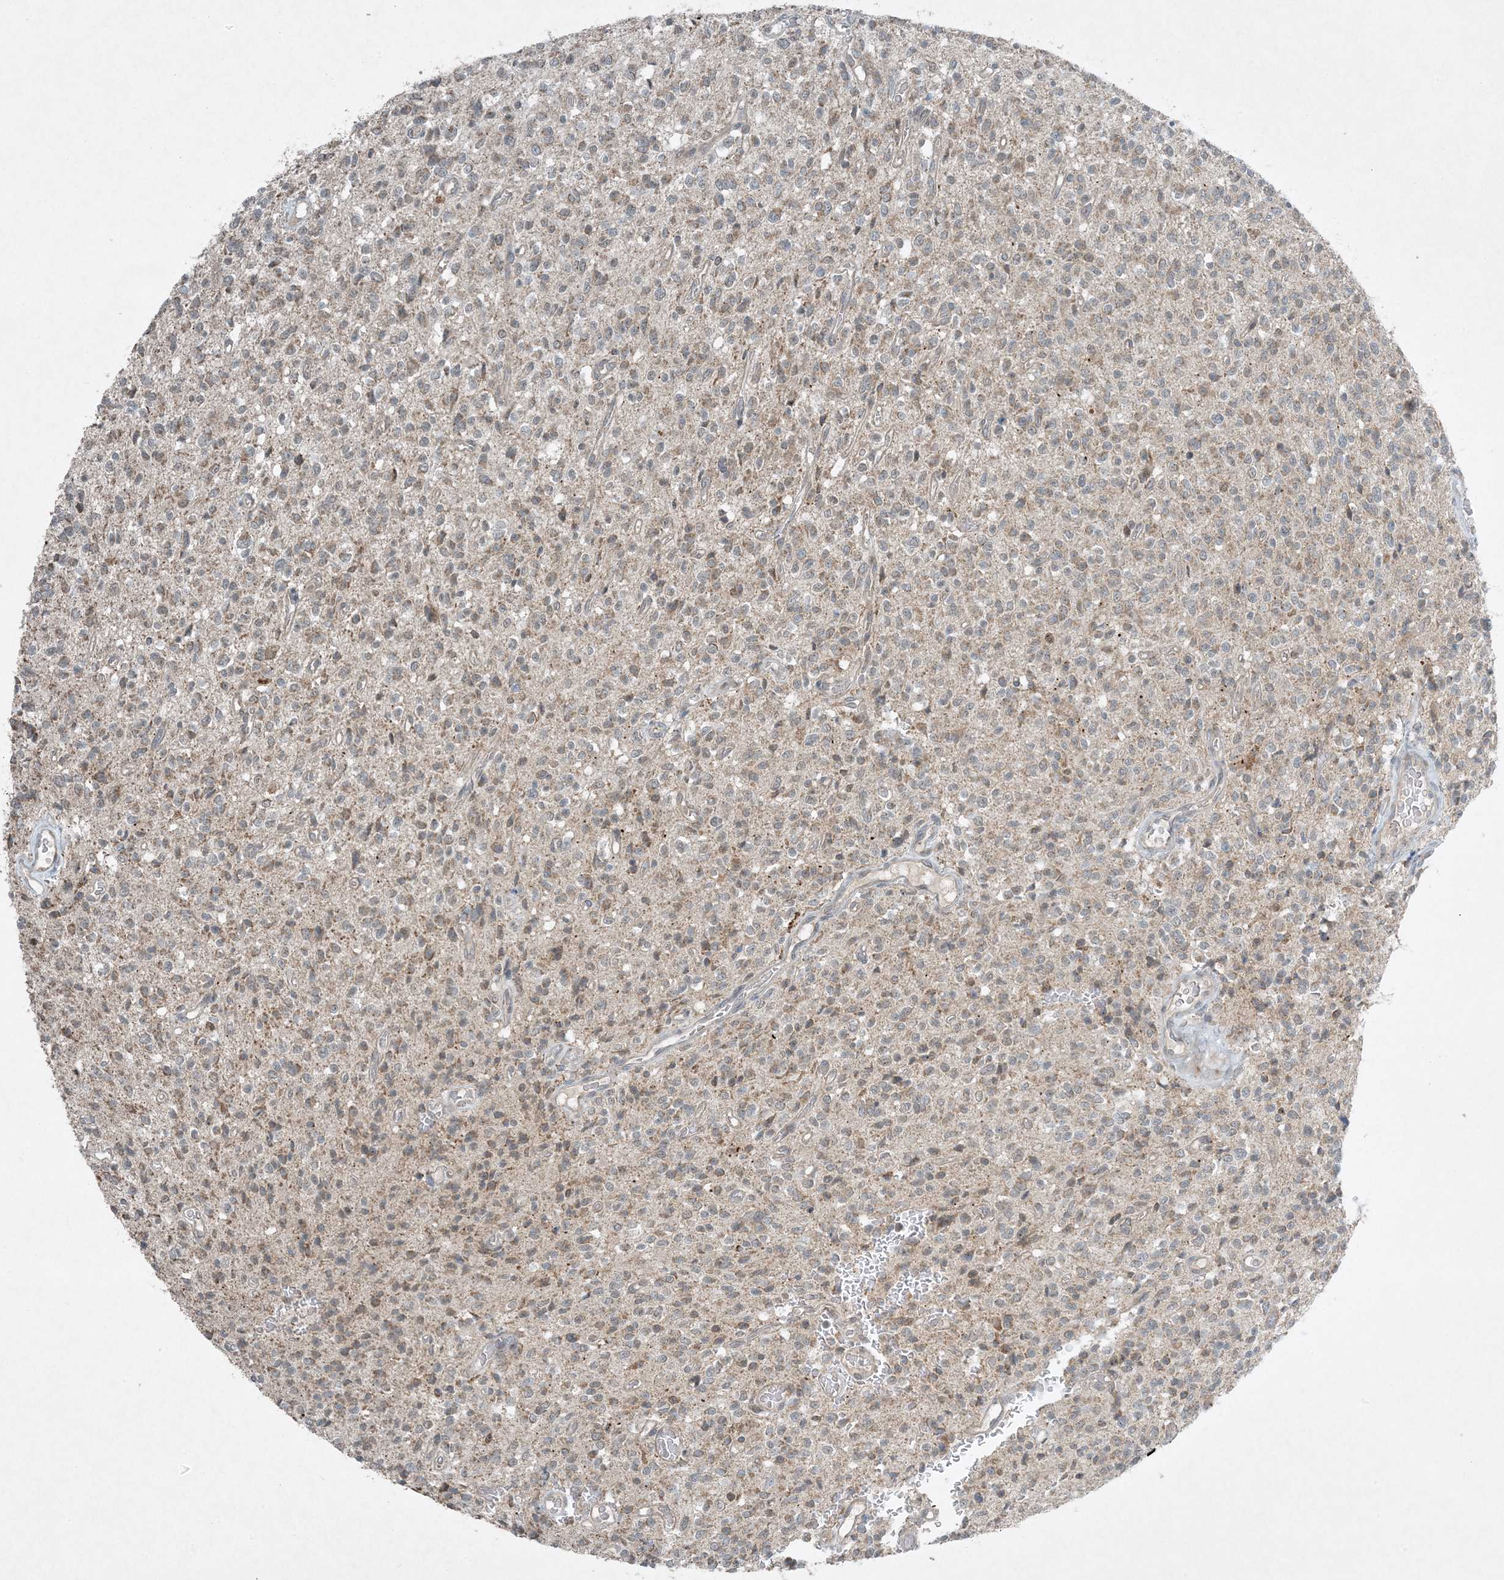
{"staining": {"intensity": "weak", "quantity": ">75%", "location": "cytoplasmic/membranous"}, "tissue": "glioma", "cell_type": "Tumor cells", "image_type": "cancer", "snomed": [{"axis": "morphology", "description": "Glioma, malignant, High grade"}, {"axis": "topography", "description": "Brain"}], "caption": "This histopathology image reveals high-grade glioma (malignant) stained with immunohistochemistry to label a protein in brown. The cytoplasmic/membranous of tumor cells show weak positivity for the protein. Nuclei are counter-stained blue.", "gene": "MITD1", "patient": {"sex": "male", "age": 34}}